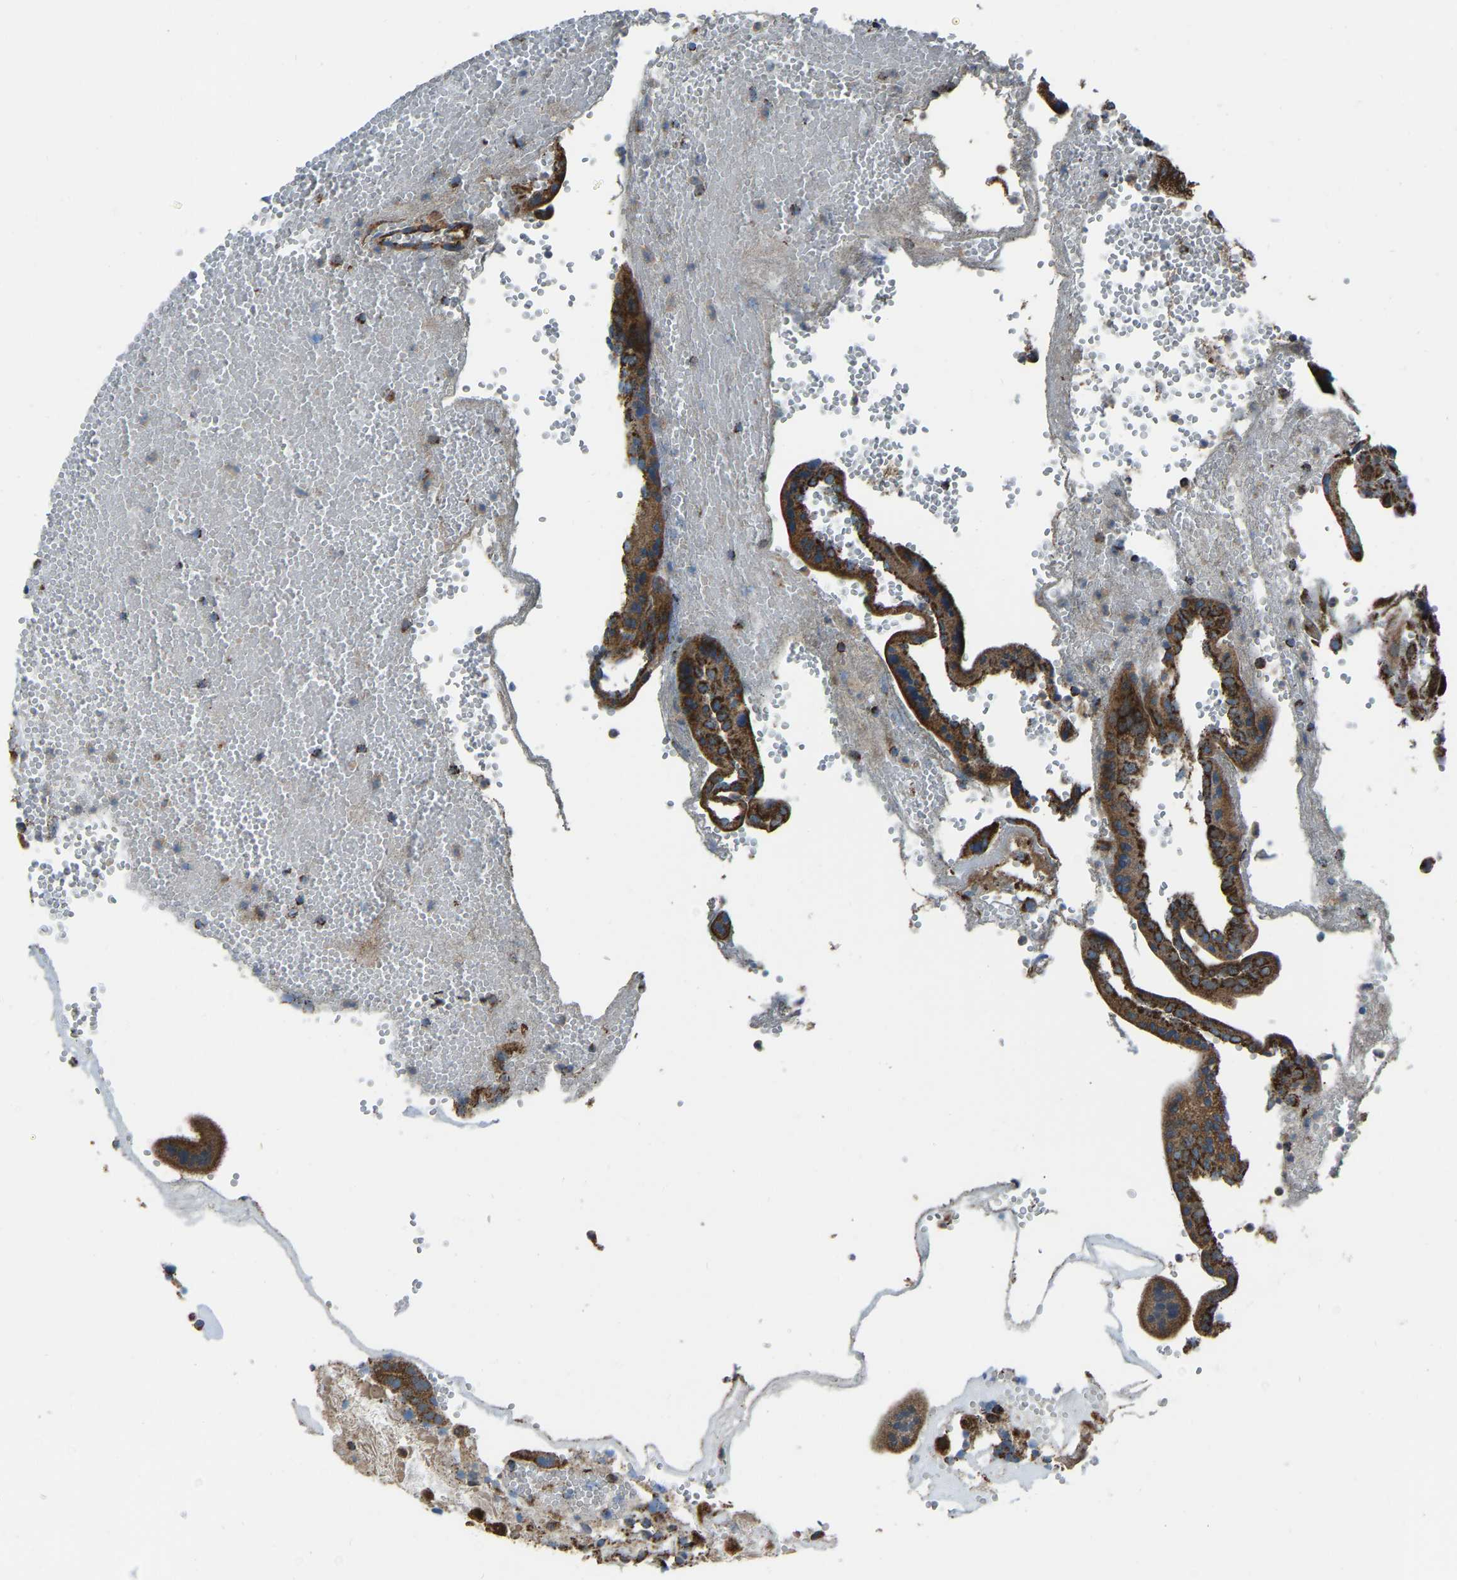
{"staining": {"intensity": "moderate", "quantity": ">75%", "location": "cytoplasmic/membranous"}, "tissue": "placenta", "cell_type": "Decidual cells", "image_type": "normal", "snomed": [{"axis": "morphology", "description": "Normal tissue, NOS"}, {"axis": "topography", "description": "Placenta"}], "caption": "A photomicrograph of placenta stained for a protein displays moderate cytoplasmic/membranous brown staining in decidual cells. The protein of interest is stained brown, and the nuclei are stained in blue (DAB (3,3'-diaminobenzidine) IHC with brightfield microscopy, high magnification).", "gene": "AKR1A1", "patient": {"sex": "female", "age": 18}}